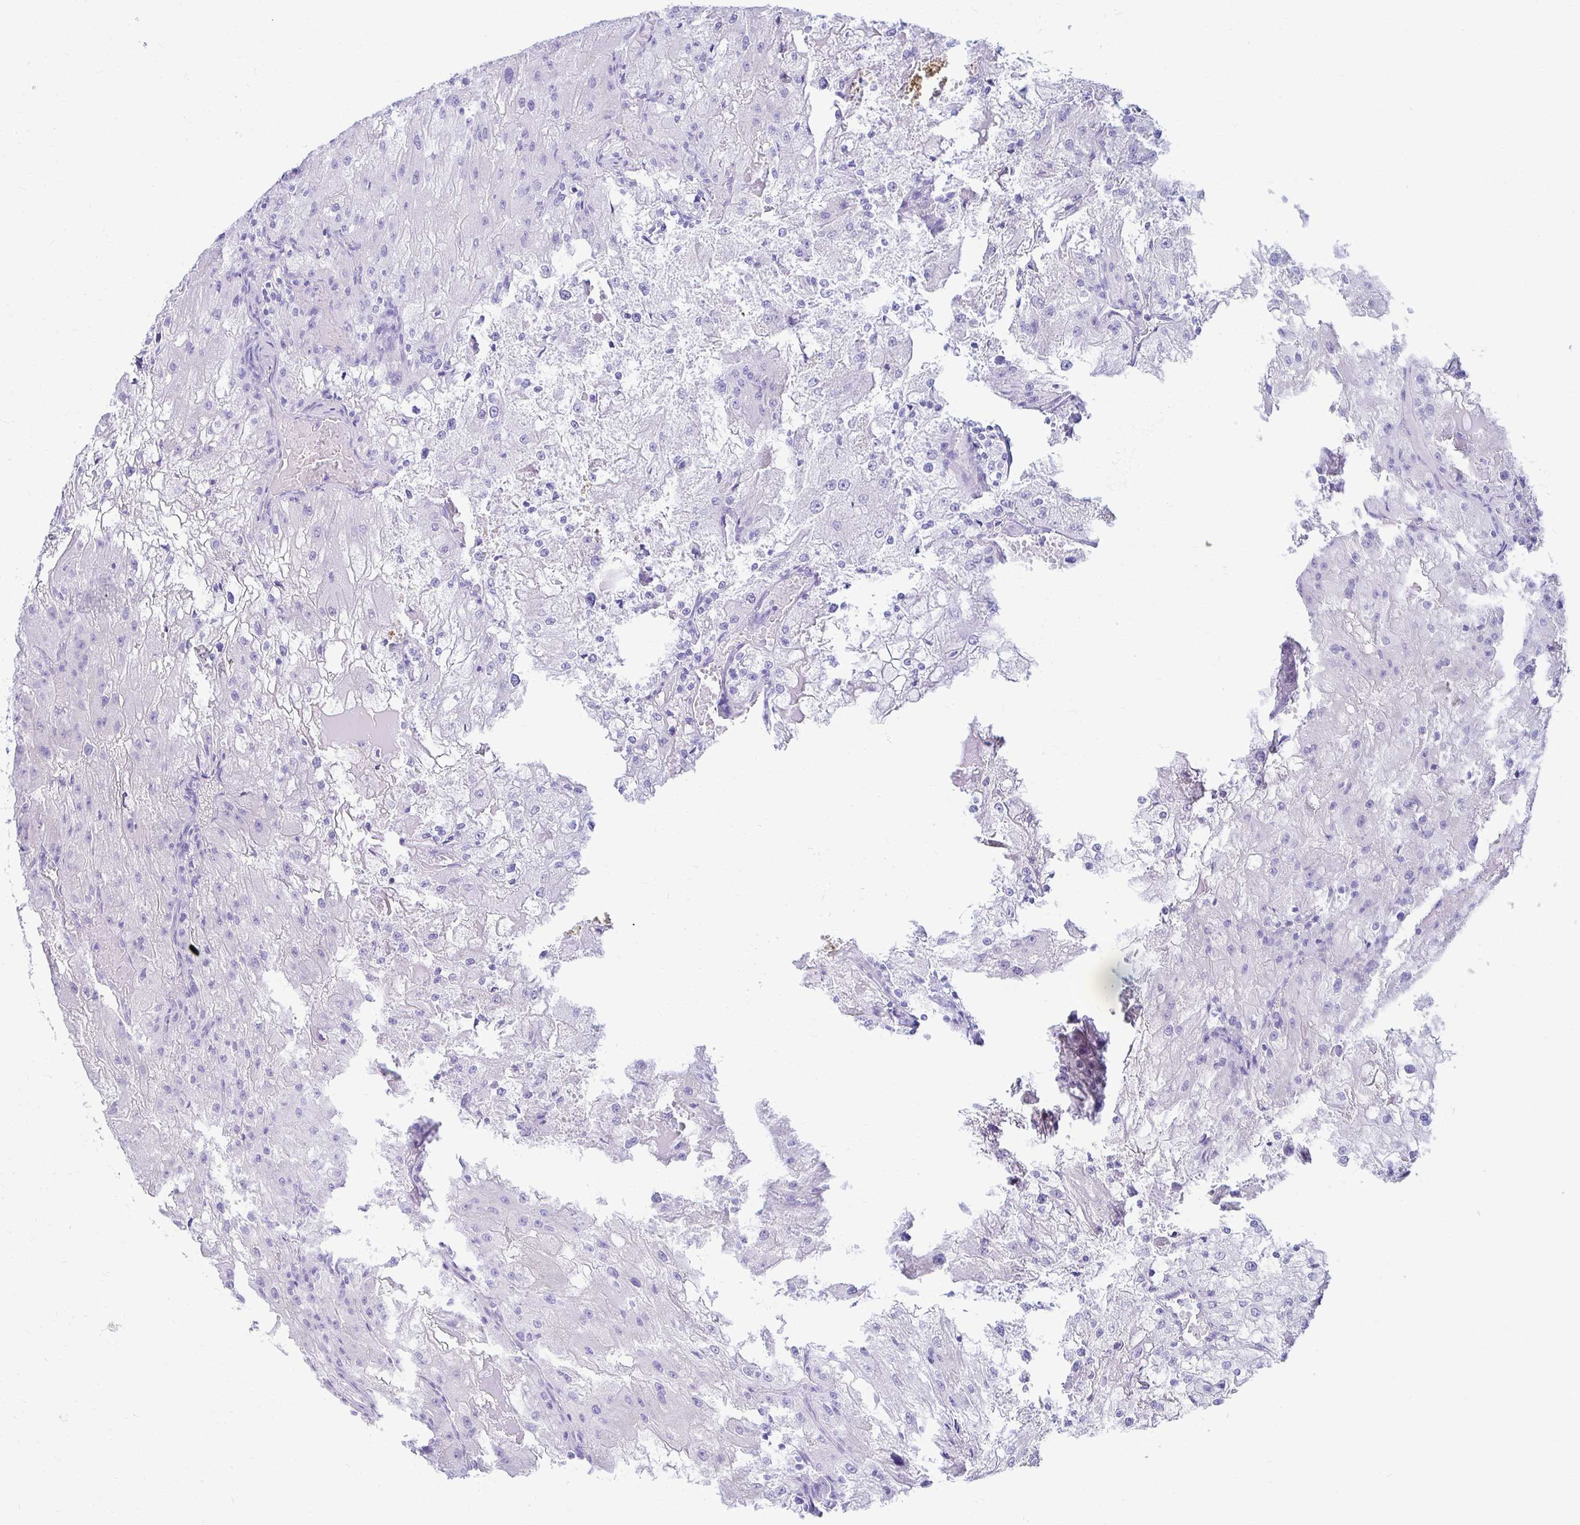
{"staining": {"intensity": "negative", "quantity": "none", "location": "none"}, "tissue": "renal cancer", "cell_type": "Tumor cells", "image_type": "cancer", "snomed": [{"axis": "morphology", "description": "Adenocarcinoma, NOS"}, {"axis": "topography", "description": "Kidney"}], "caption": "Renal adenocarcinoma was stained to show a protein in brown. There is no significant staining in tumor cells.", "gene": "NSG2", "patient": {"sex": "female", "age": 74}}